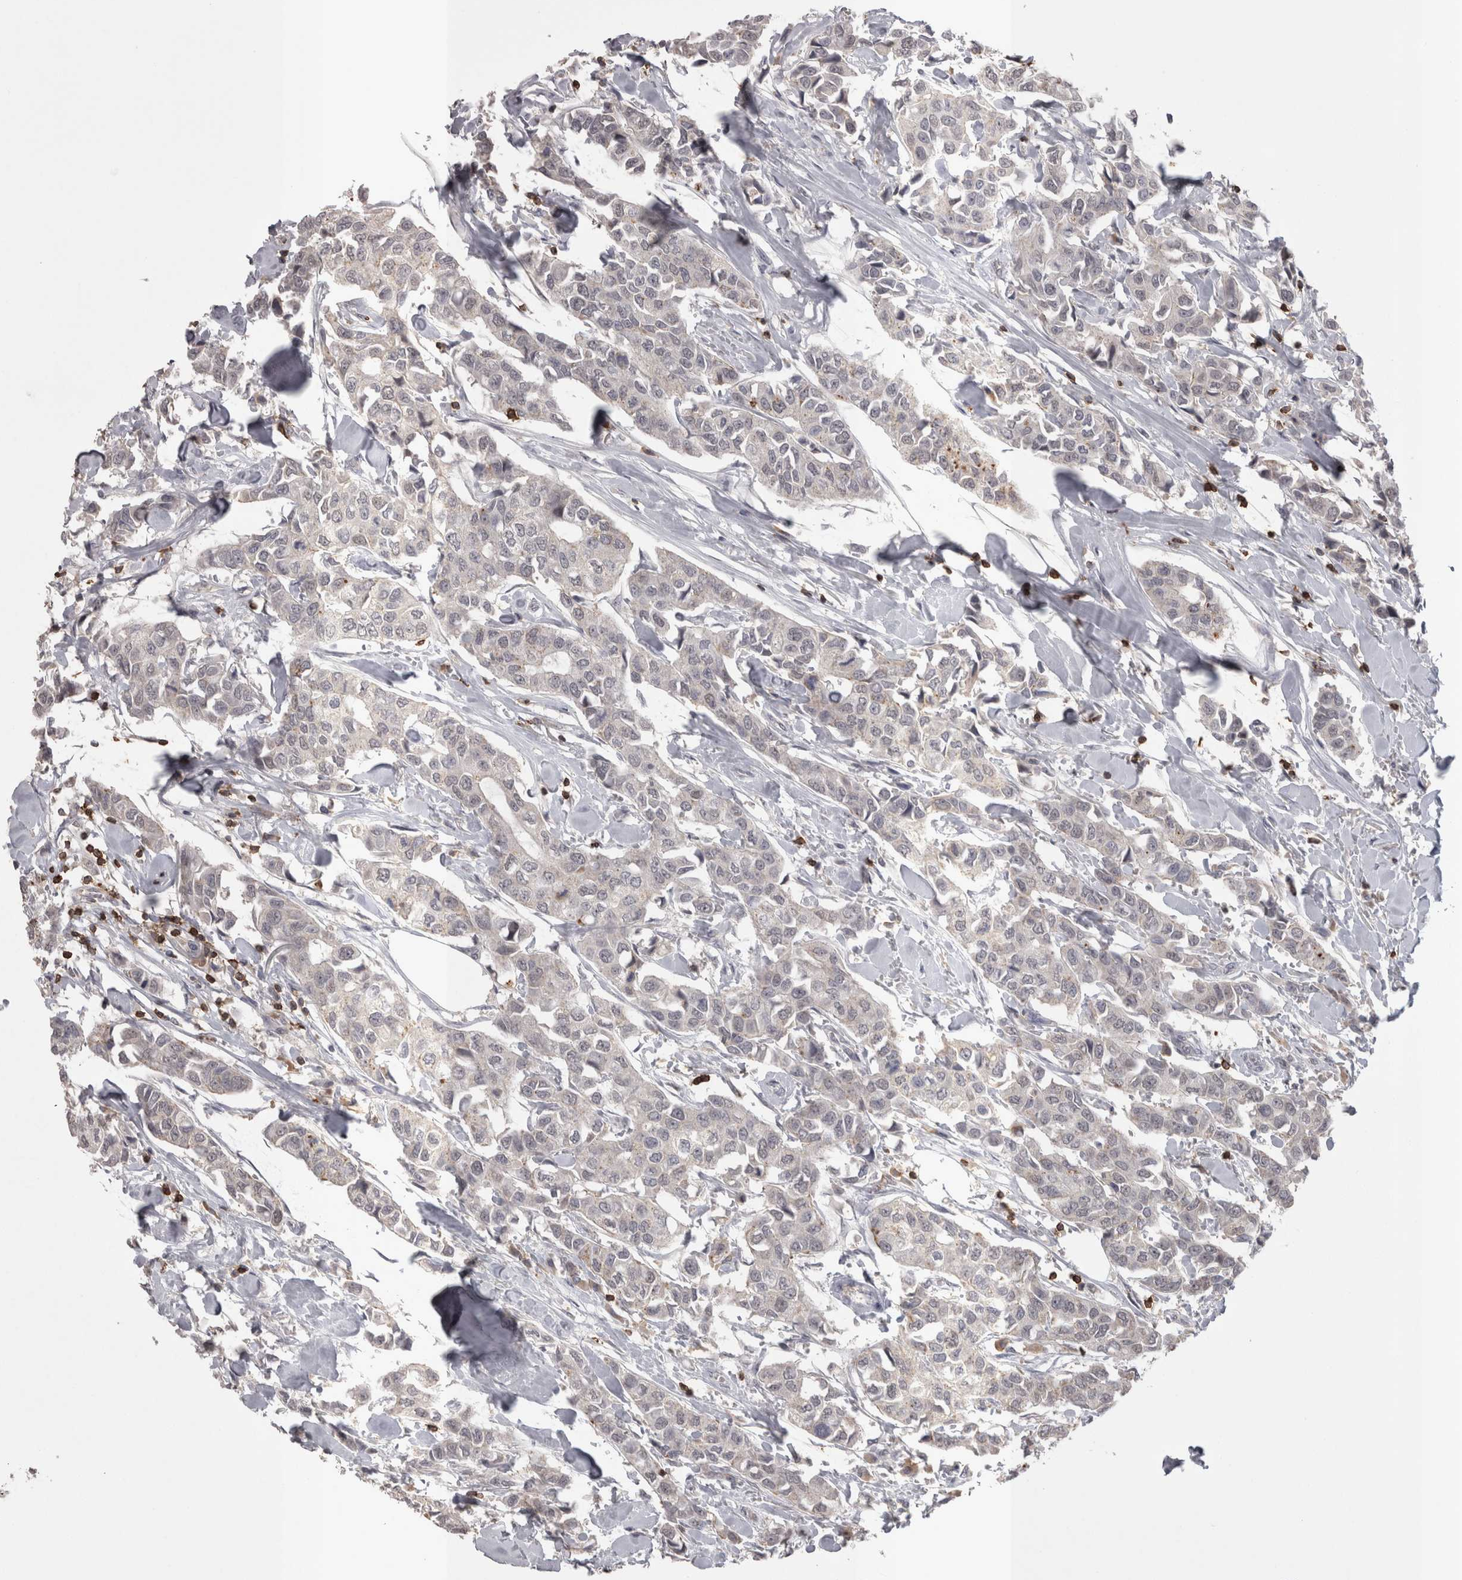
{"staining": {"intensity": "weak", "quantity": "<25%", "location": "cytoplasmic/membranous"}, "tissue": "breast cancer", "cell_type": "Tumor cells", "image_type": "cancer", "snomed": [{"axis": "morphology", "description": "Duct carcinoma"}, {"axis": "topography", "description": "Breast"}], "caption": "Immunohistochemistry (IHC) histopathology image of breast cancer (infiltrating ductal carcinoma) stained for a protein (brown), which reveals no staining in tumor cells.", "gene": "SKAP1", "patient": {"sex": "female", "age": 80}}